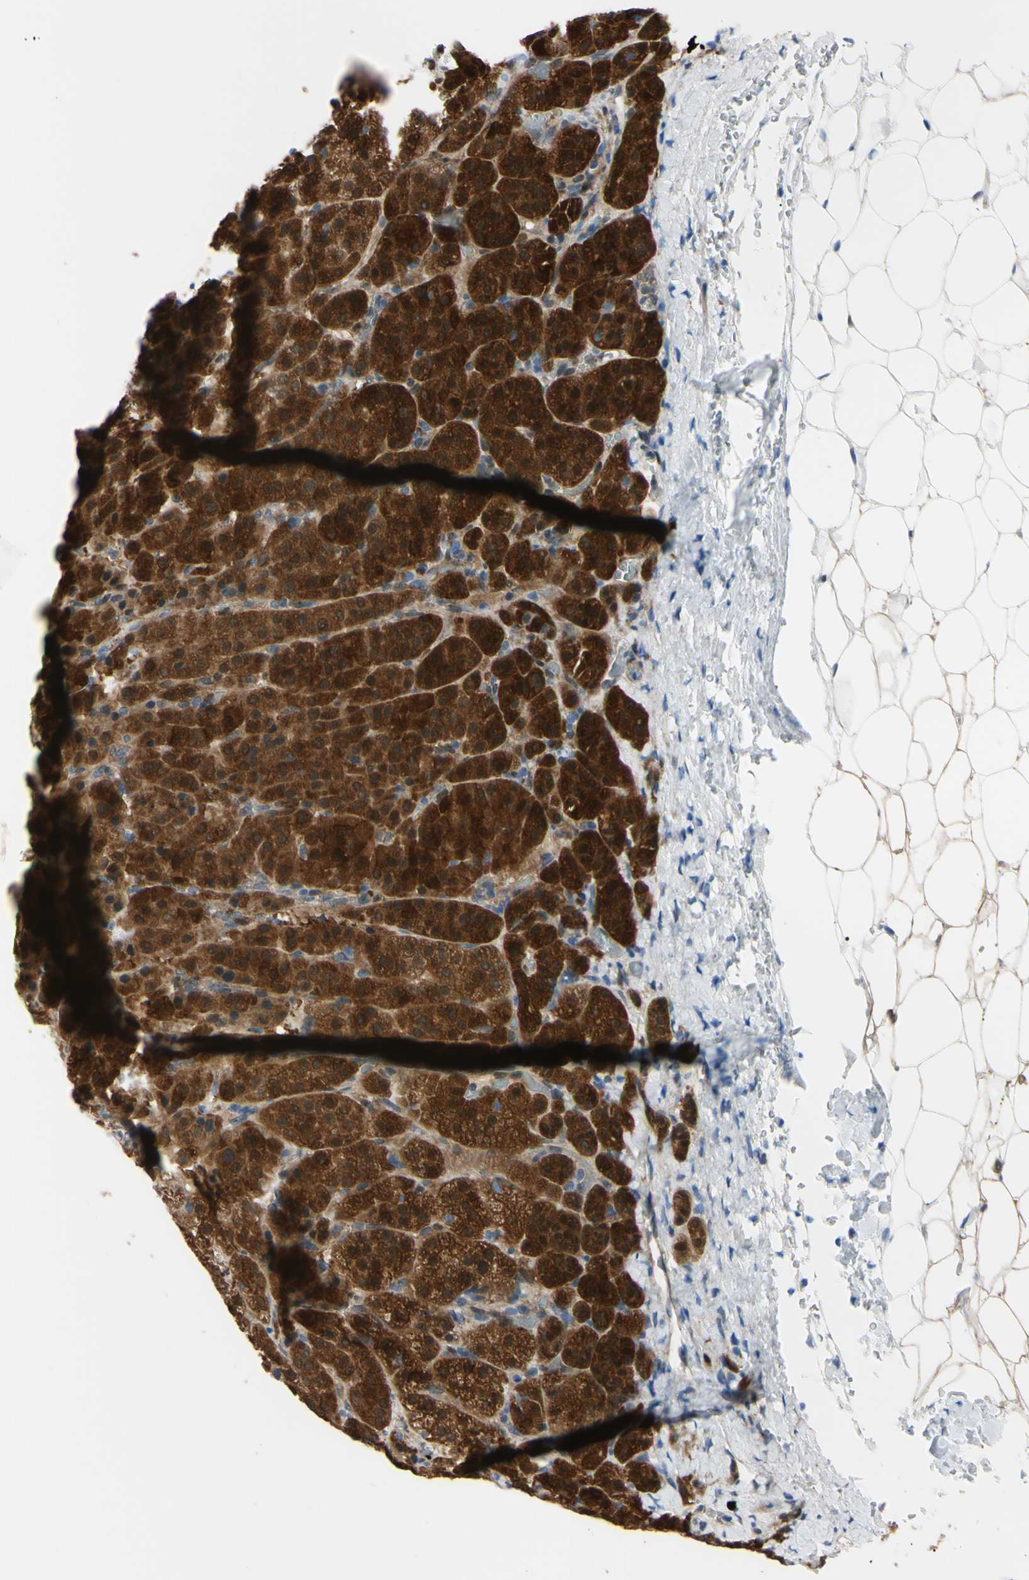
{"staining": {"intensity": "strong", "quantity": ">75%", "location": "cytoplasmic/membranous,nuclear"}, "tissue": "adrenal gland", "cell_type": "Glandular cells", "image_type": "normal", "snomed": [{"axis": "morphology", "description": "Normal tissue, NOS"}, {"axis": "topography", "description": "Adrenal gland"}], "caption": "Benign adrenal gland shows strong cytoplasmic/membranous,nuclear expression in about >75% of glandular cells, visualized by immunohistochemistry.", "gene": "NOL3", "patient": {"sex": "female", "age": 57}}